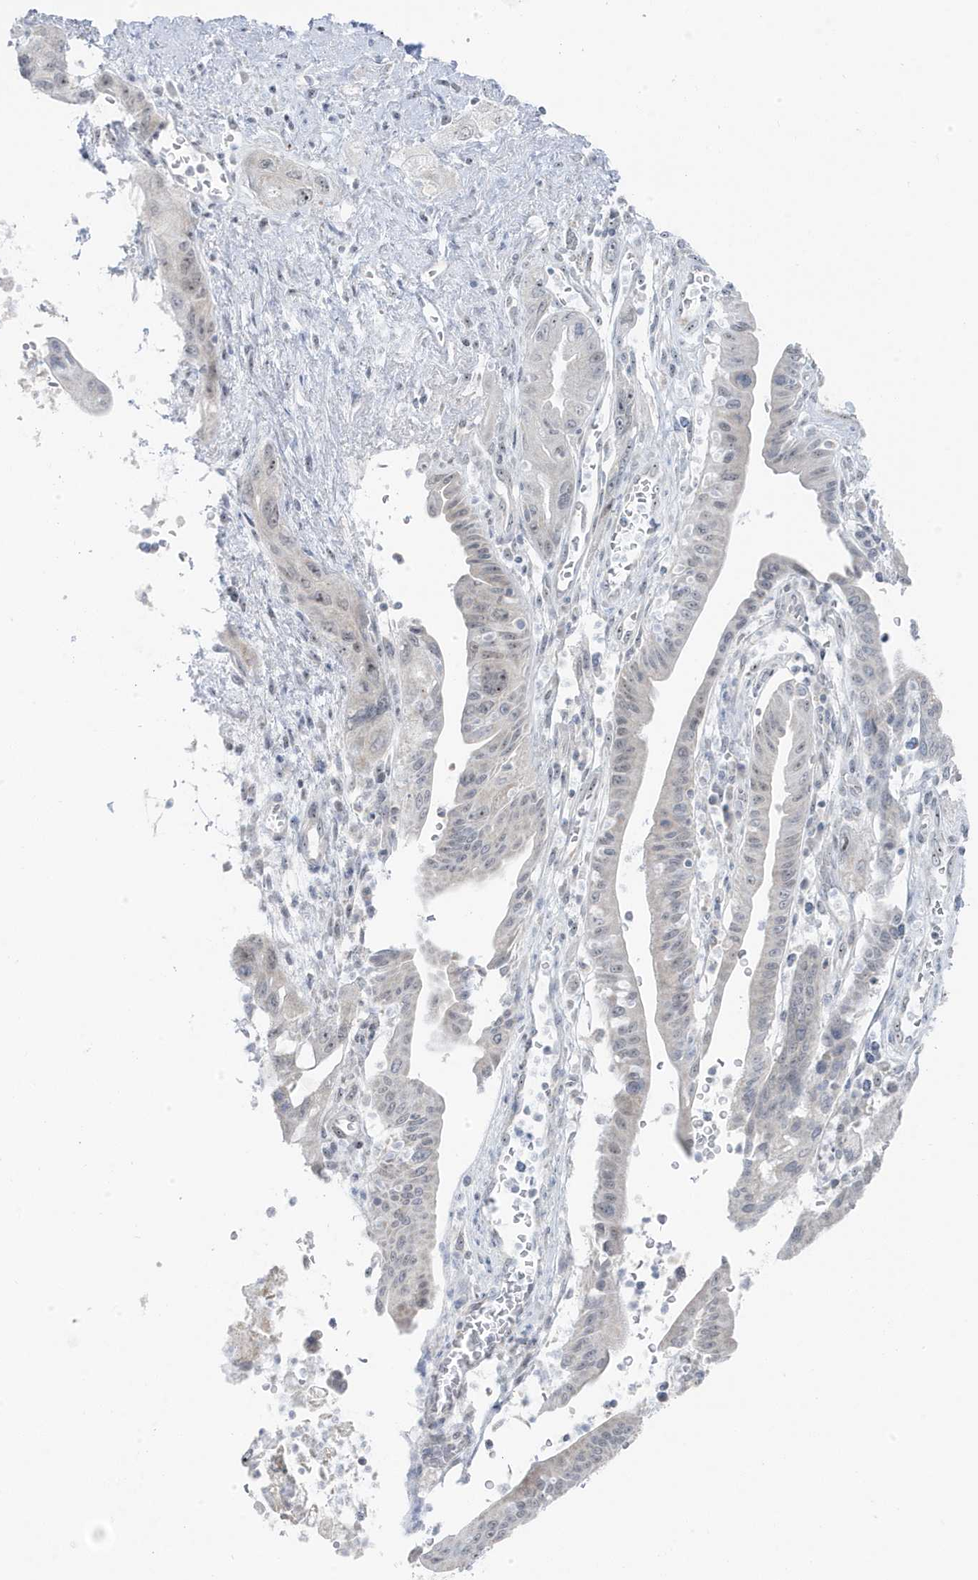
{"staining": {"intensity": "negative", "quantity": "none", "location": "none"}, "tissue": "pancreatic cancer", "cell_type": "Tumor cells", "image_type": "cancer", "snomed": [{"axis": "morphology", "description": "Adenocarcinoma, NOS"}, {"axis": "topography", "description": "Pancreas"}], "caption": "Immunohistochemical staining of human pancreatic cancer reveals no significant positivity in tumor cells.", "gene": "TSEN15", "patient": {"sex": "female", "age": 73}}